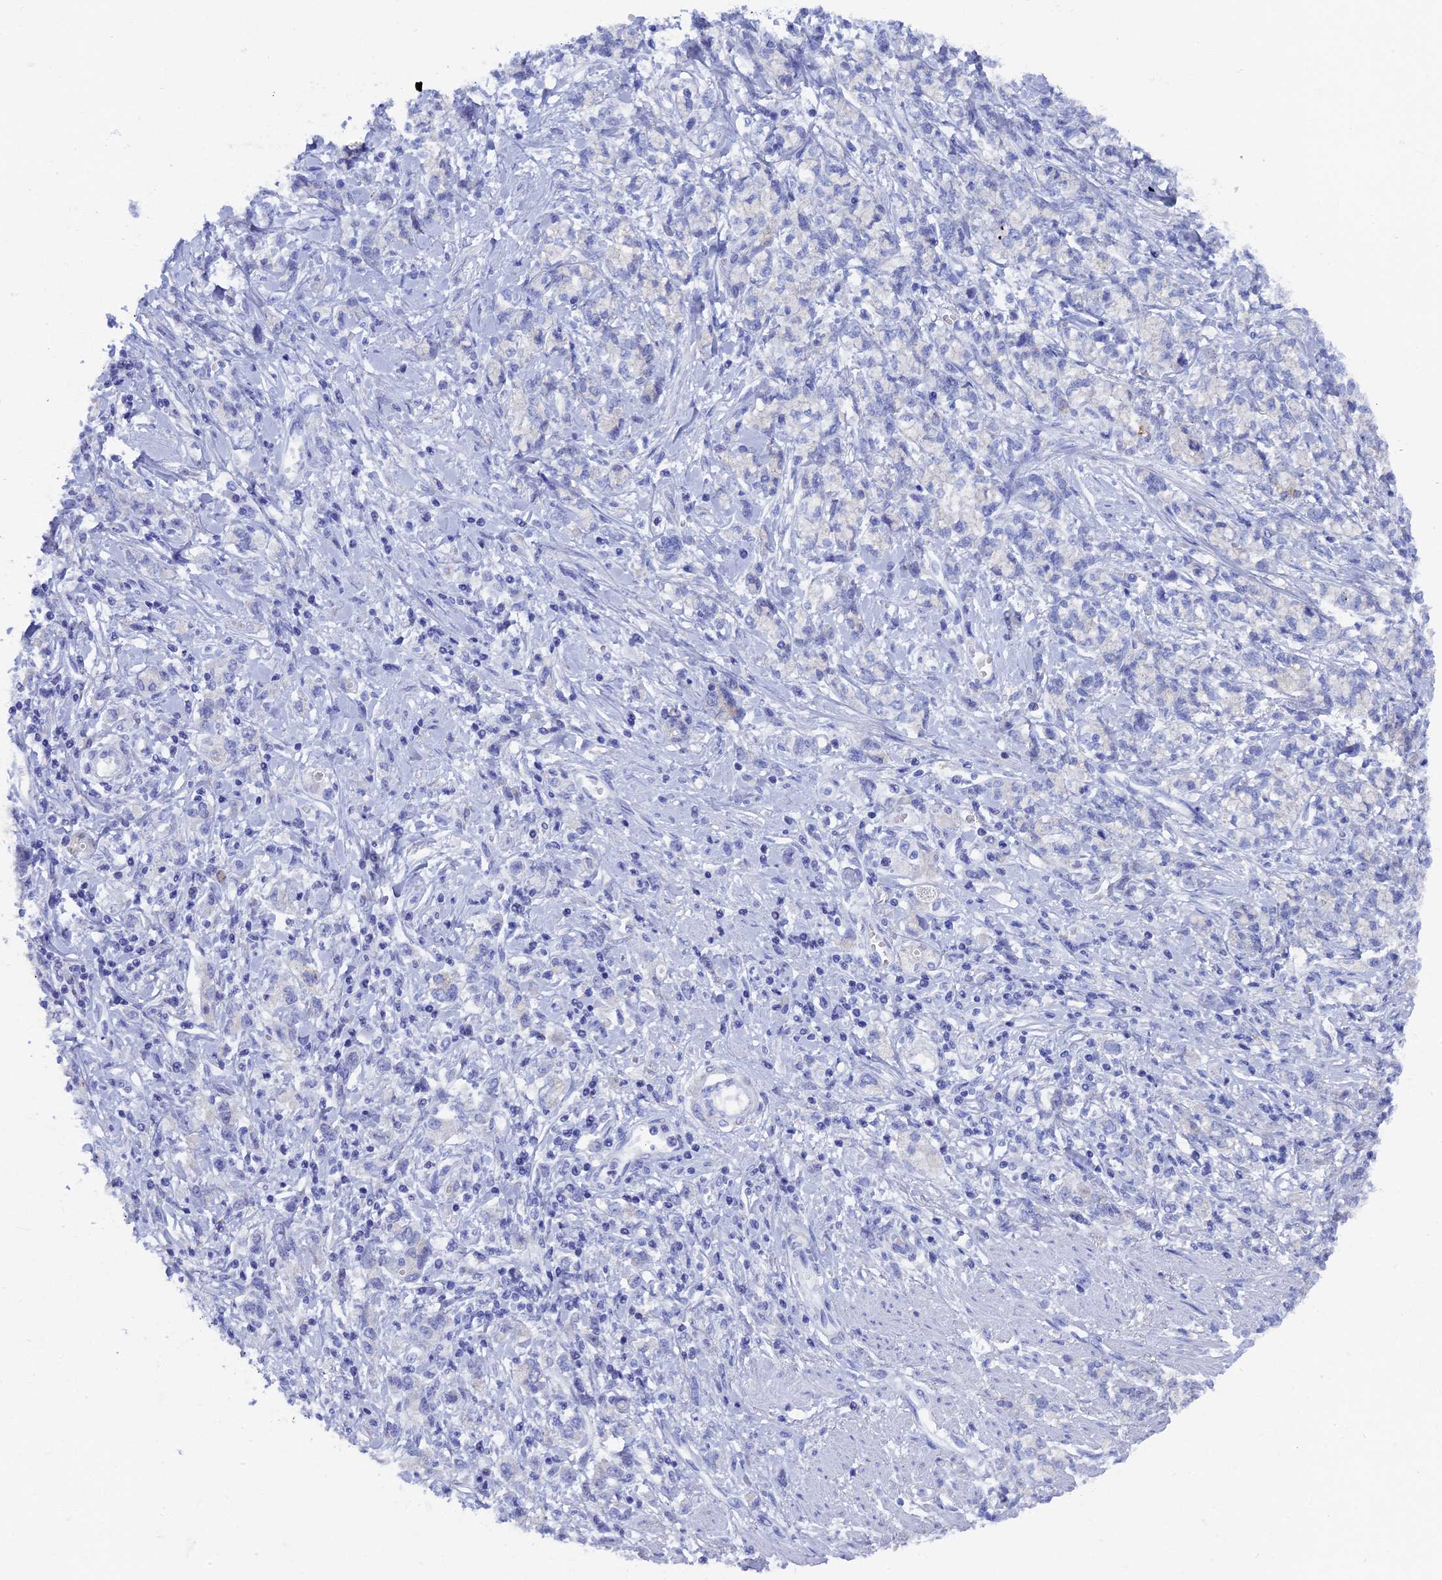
{"staining": {"intensity": "negative", "quantity": "none", "location": "none"}, "tissue": "stomach cancer", "cell_type": "Tumor cells", "image_type": "cancer", "snomed": [{"axis": "morphology", "description": "Adenocarcinoma, NOS"}, {"axis": "topography", "description": "Stomach"}], "caption": "IHC histopathology image of human stomach cancer (adenocarcinoma) stained for a protein (brown), which reveals no staining in tumor cells.", "gene": "OAT", "patient": {"sex": "female", "age": 76}}